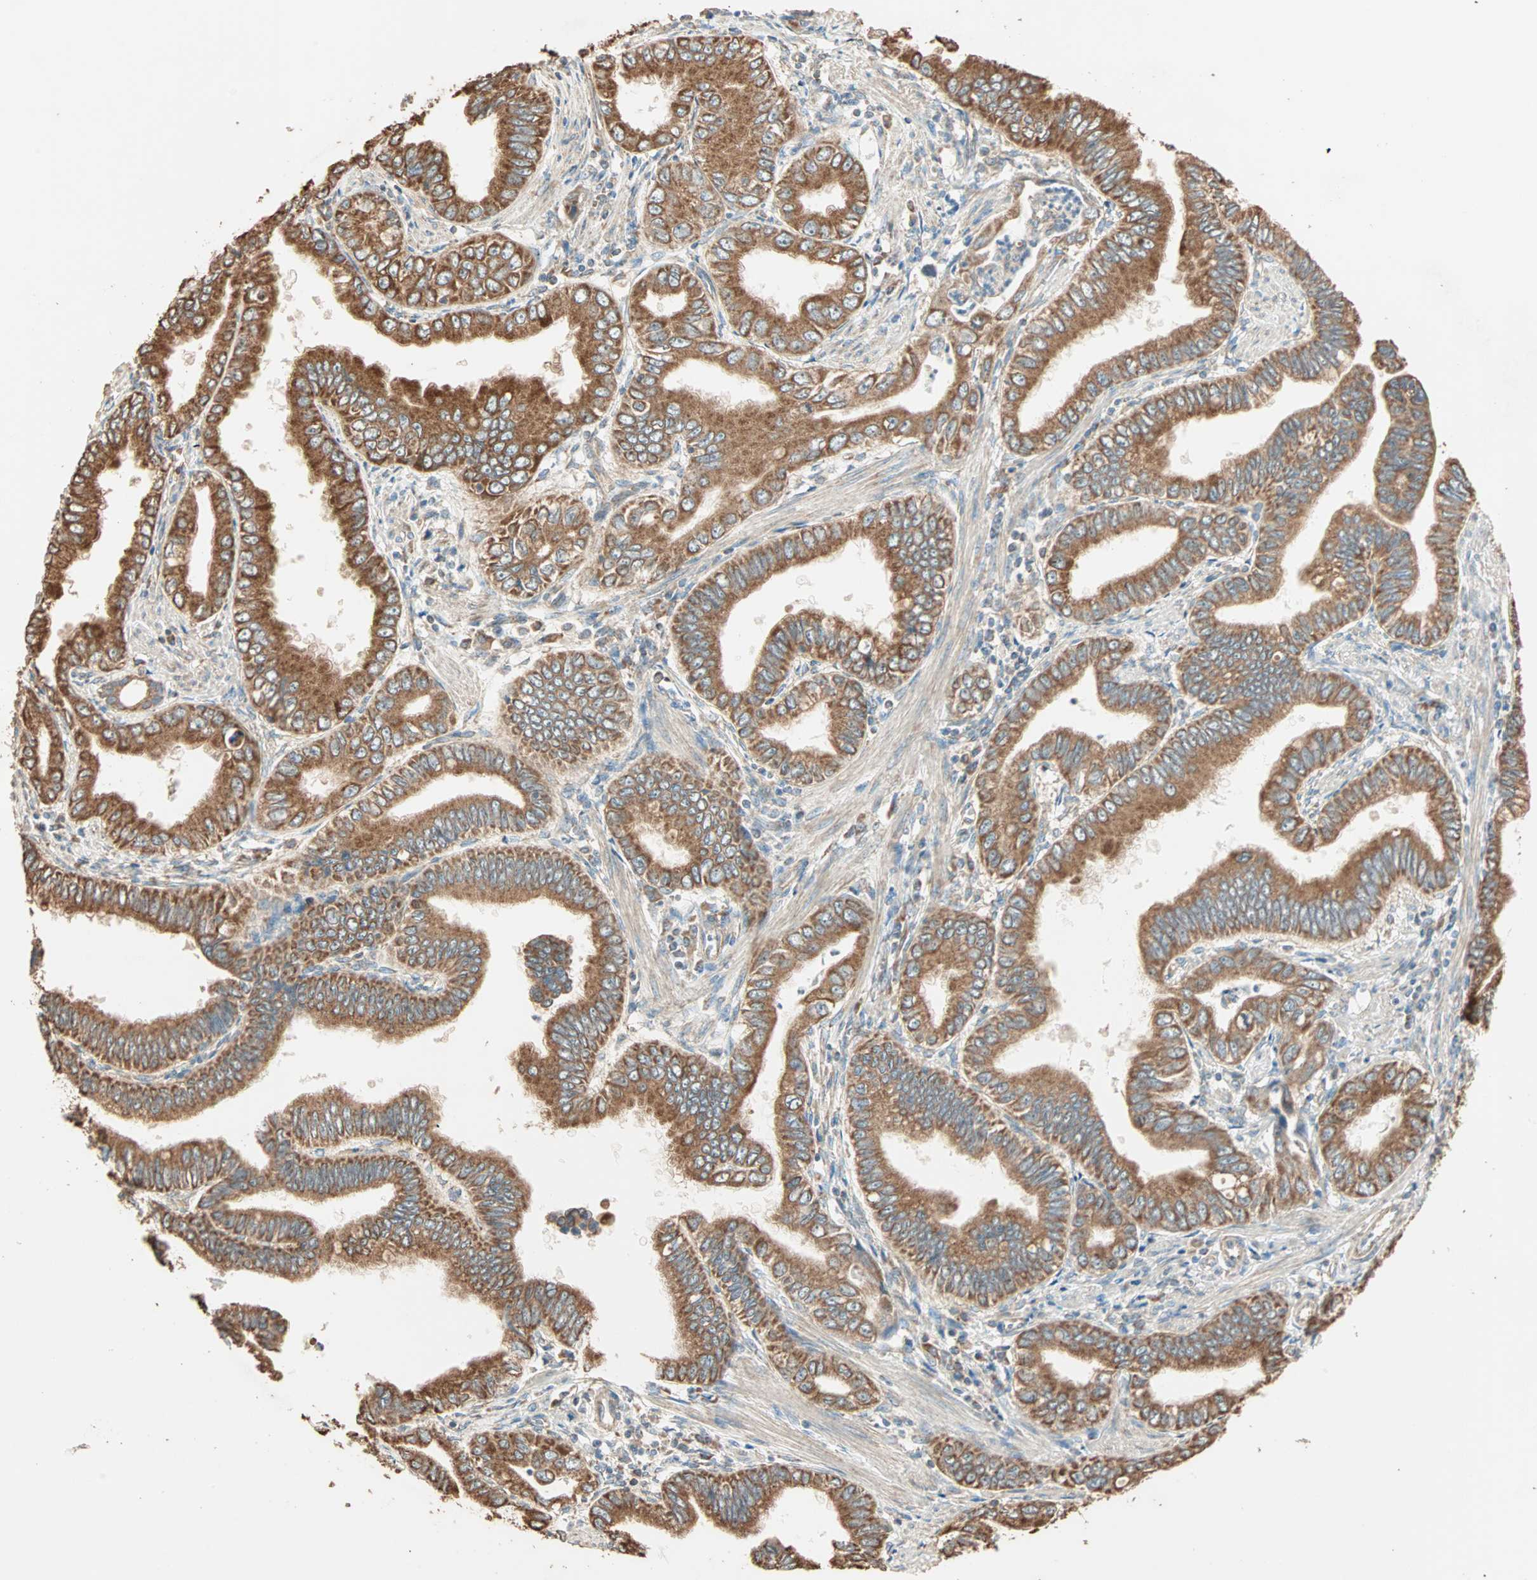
{"staining": {"intensity": "strong", "quantity": ">75%", "location": "cytoplasmic/membranous"}, "tissue": "pancreatic cancer", "cell_type": "Tumor cells", "image_type": "cancer", "snomed": [{"axis": "morphology", "description": "Normal tissue, NOS"}, {"axis": "topography", "description": "Lymph node"}], "caption": "The immunohistochemical stain highlights strong cytoplasmic/membranous staining in tumor cells of pancreatic cancer tissue.", "gene": "EIF4G2", "patient": {"sex": "male", "age": 50}}